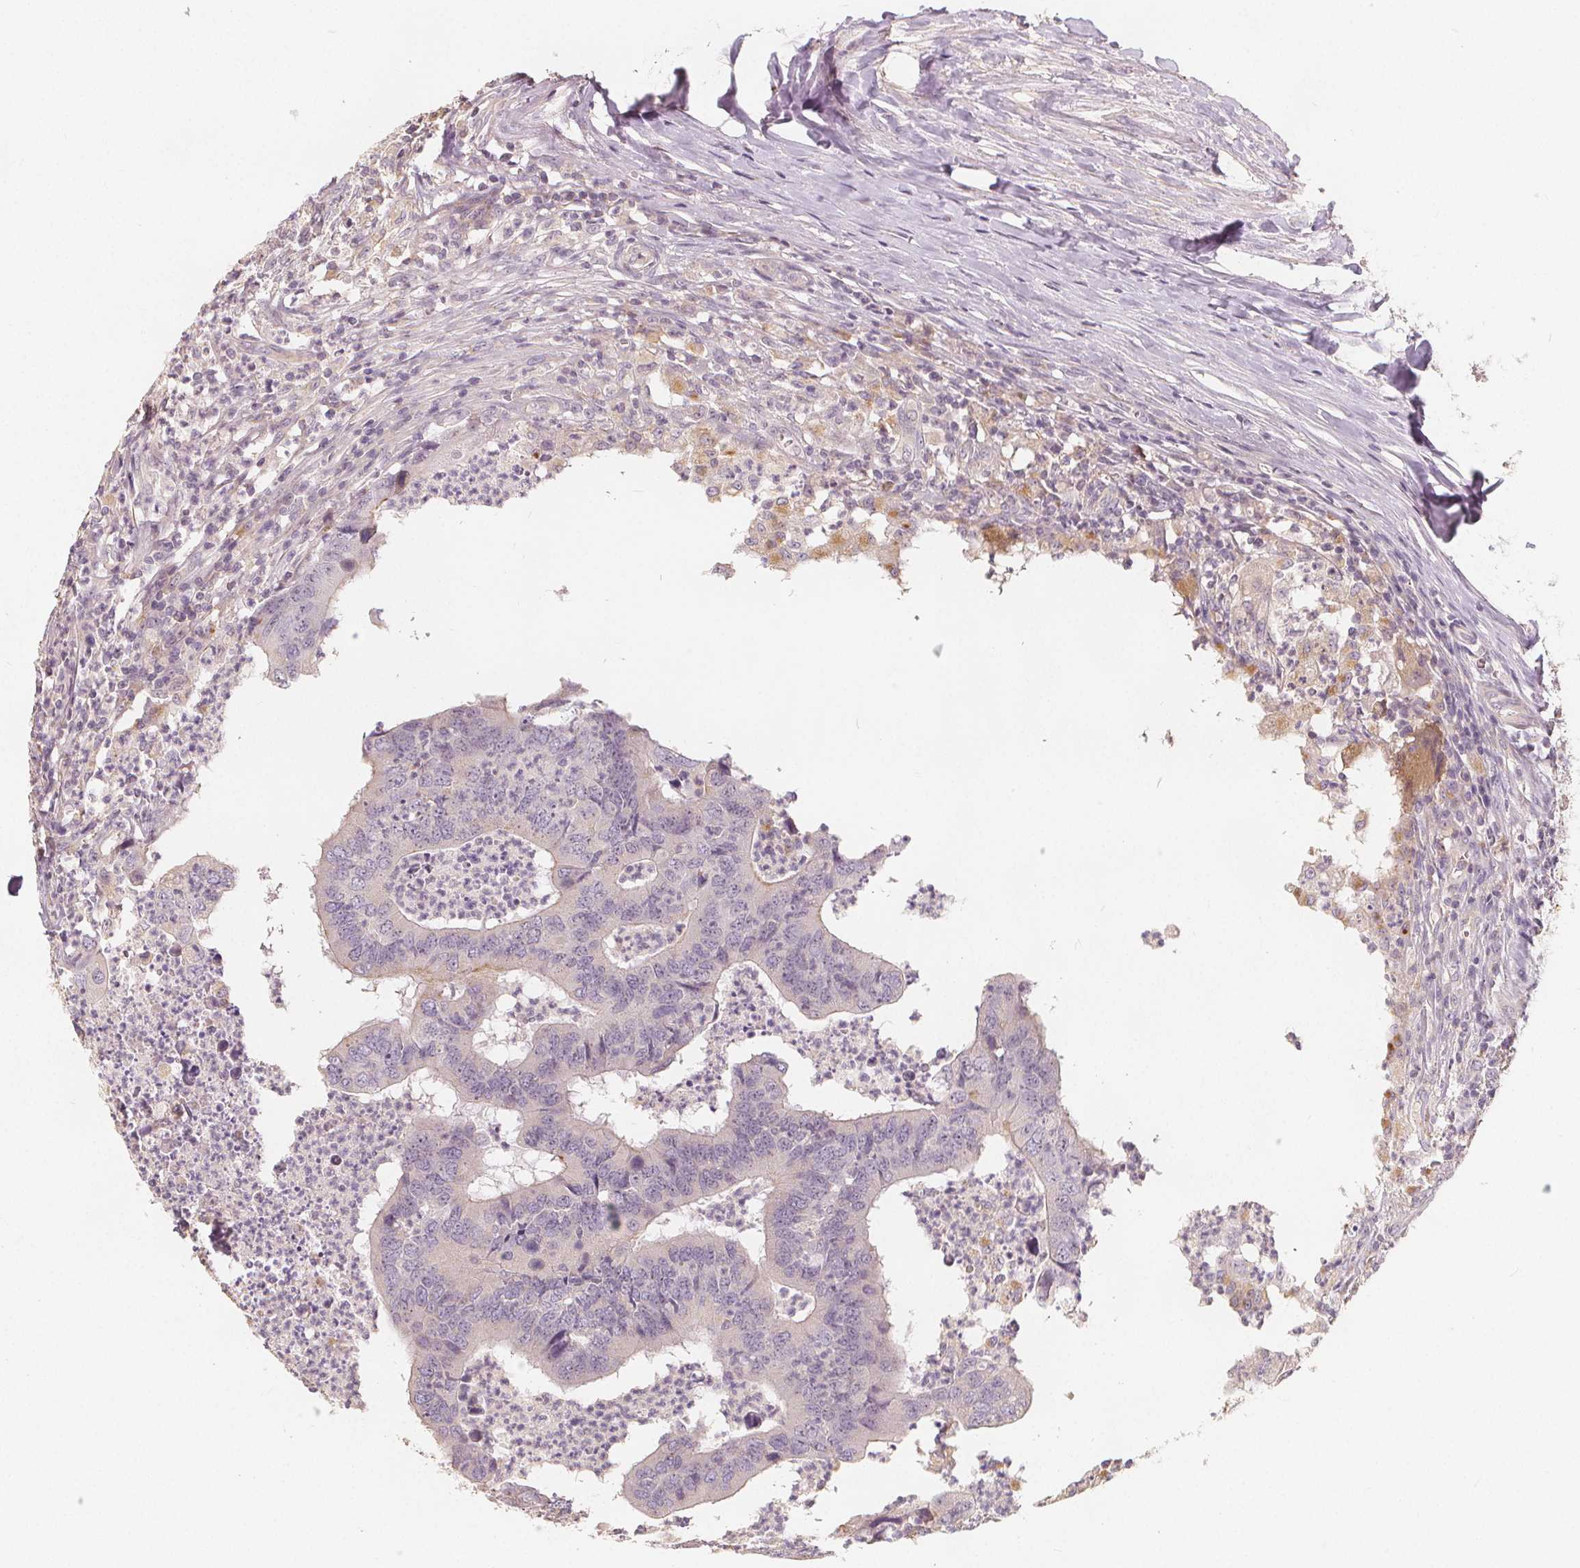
{"staining": {"intensity": "negative", "quantity": "none", "location": "none"}, "tissue": "colorectal cancer", "cell_type": "Tumor cells", "image_type": "cancer", "snomed": [{"axis": "morphology", "description": "Adenocarcinoma, NOS"}, {"axis": "topography", "description": "Colon"}], "caption": "IHC of colorectal cancer (adenocarcinoma) displays no expression in tumor cells.", "gene": "DRC3", "patient": {"sex": "female", "age": 67}}